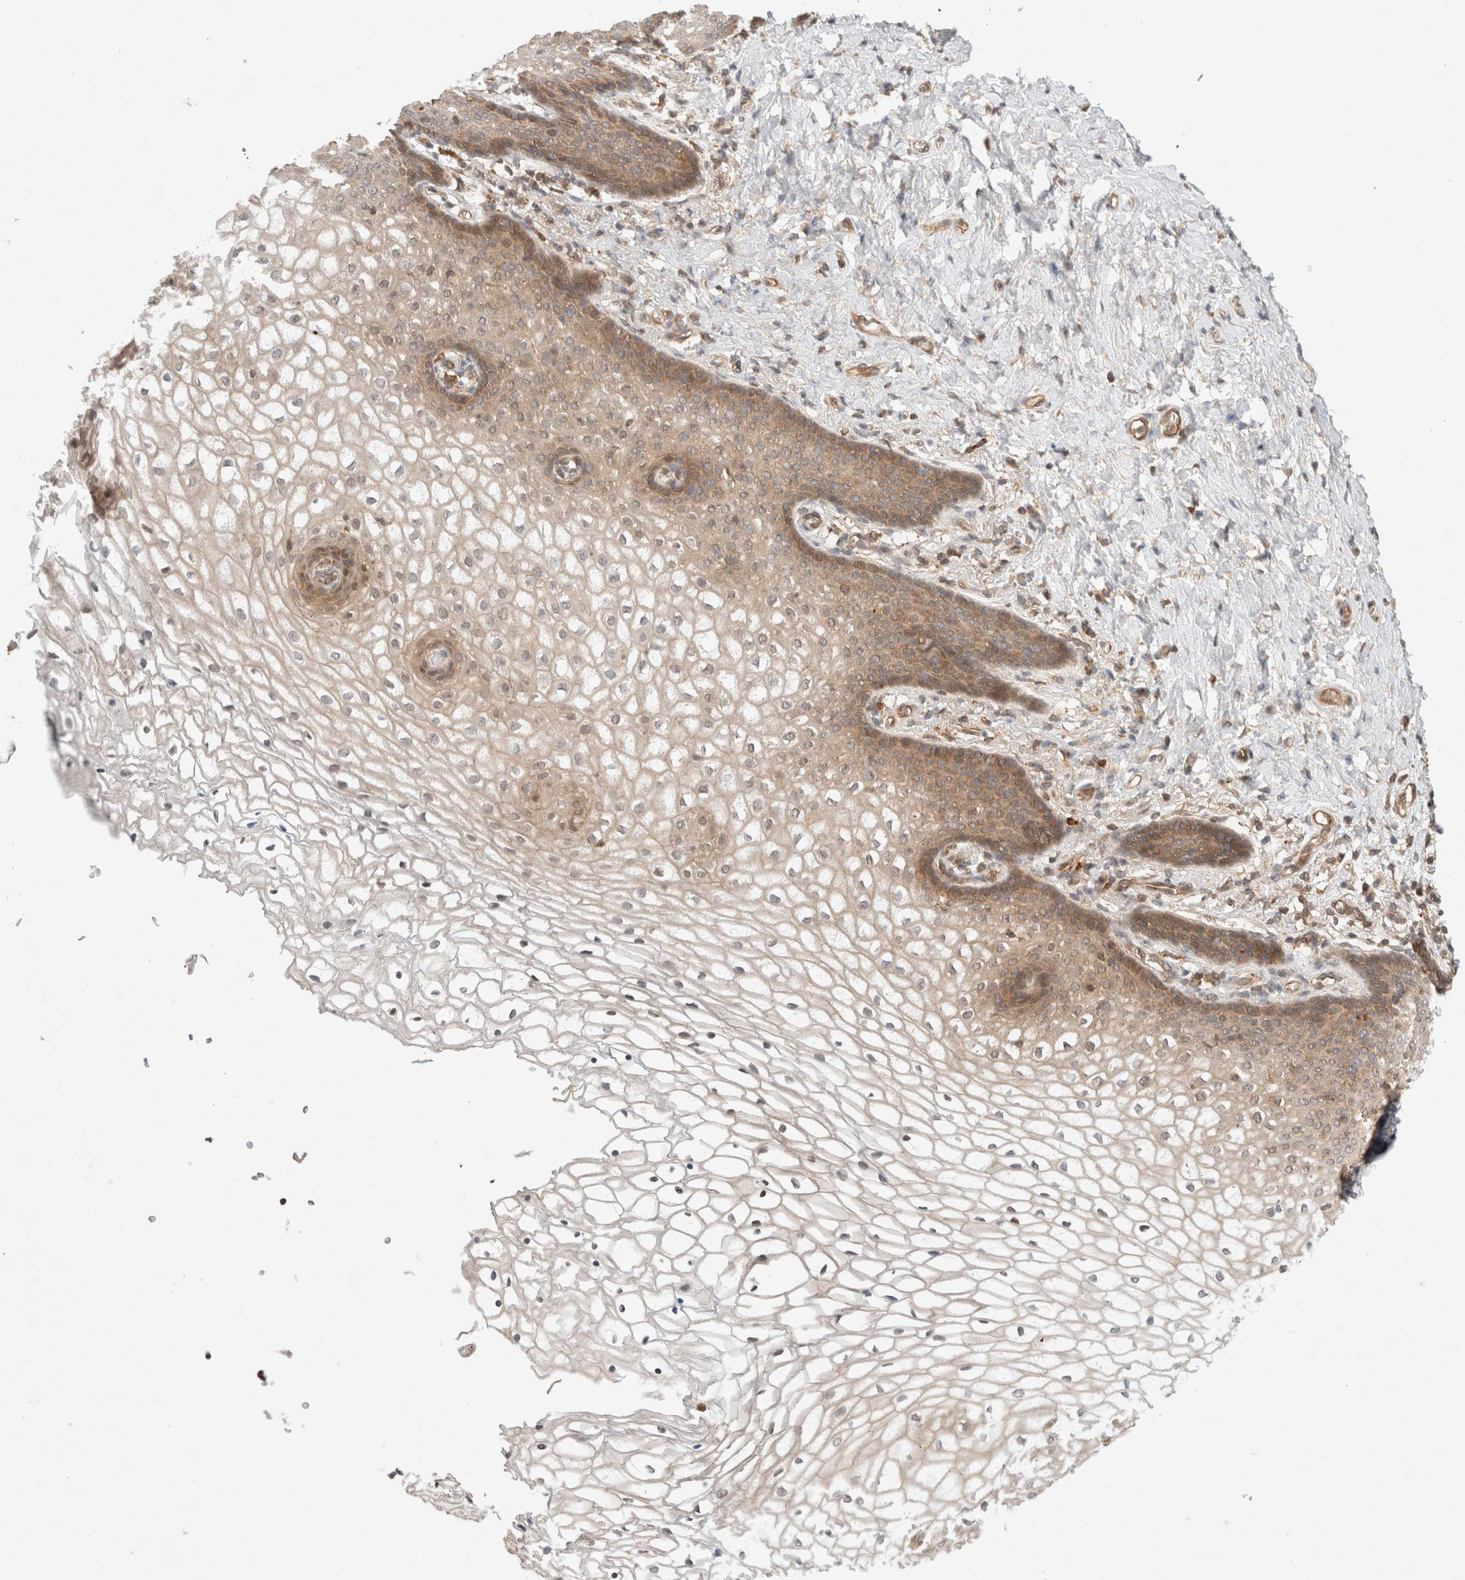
{"staining": {"intensity": "moderate", "quantity": "<25%", "location": "cytoplasmic/membranous"}, "tissue": "vagina", "cell_type": "Squamous epithelial cells", "image_type": "normal", "snomed": [{"axis": "morphology", "description": "Normal tissue, NOS"}, {"axis": "topography", "description": "Vagina"}], "caption": "Brown immunohistochemical staining in normal vagina shows moderate cytoplasmic/membranous positivity in approximately <25% of squamous epithelial cells. (DAB (3,3'-diaminobenzidine) IHC, brown staining for protein, blue staining for nuclei).", "gene": "NFKB1", "patient": {"sex": "female", "age": 60}}